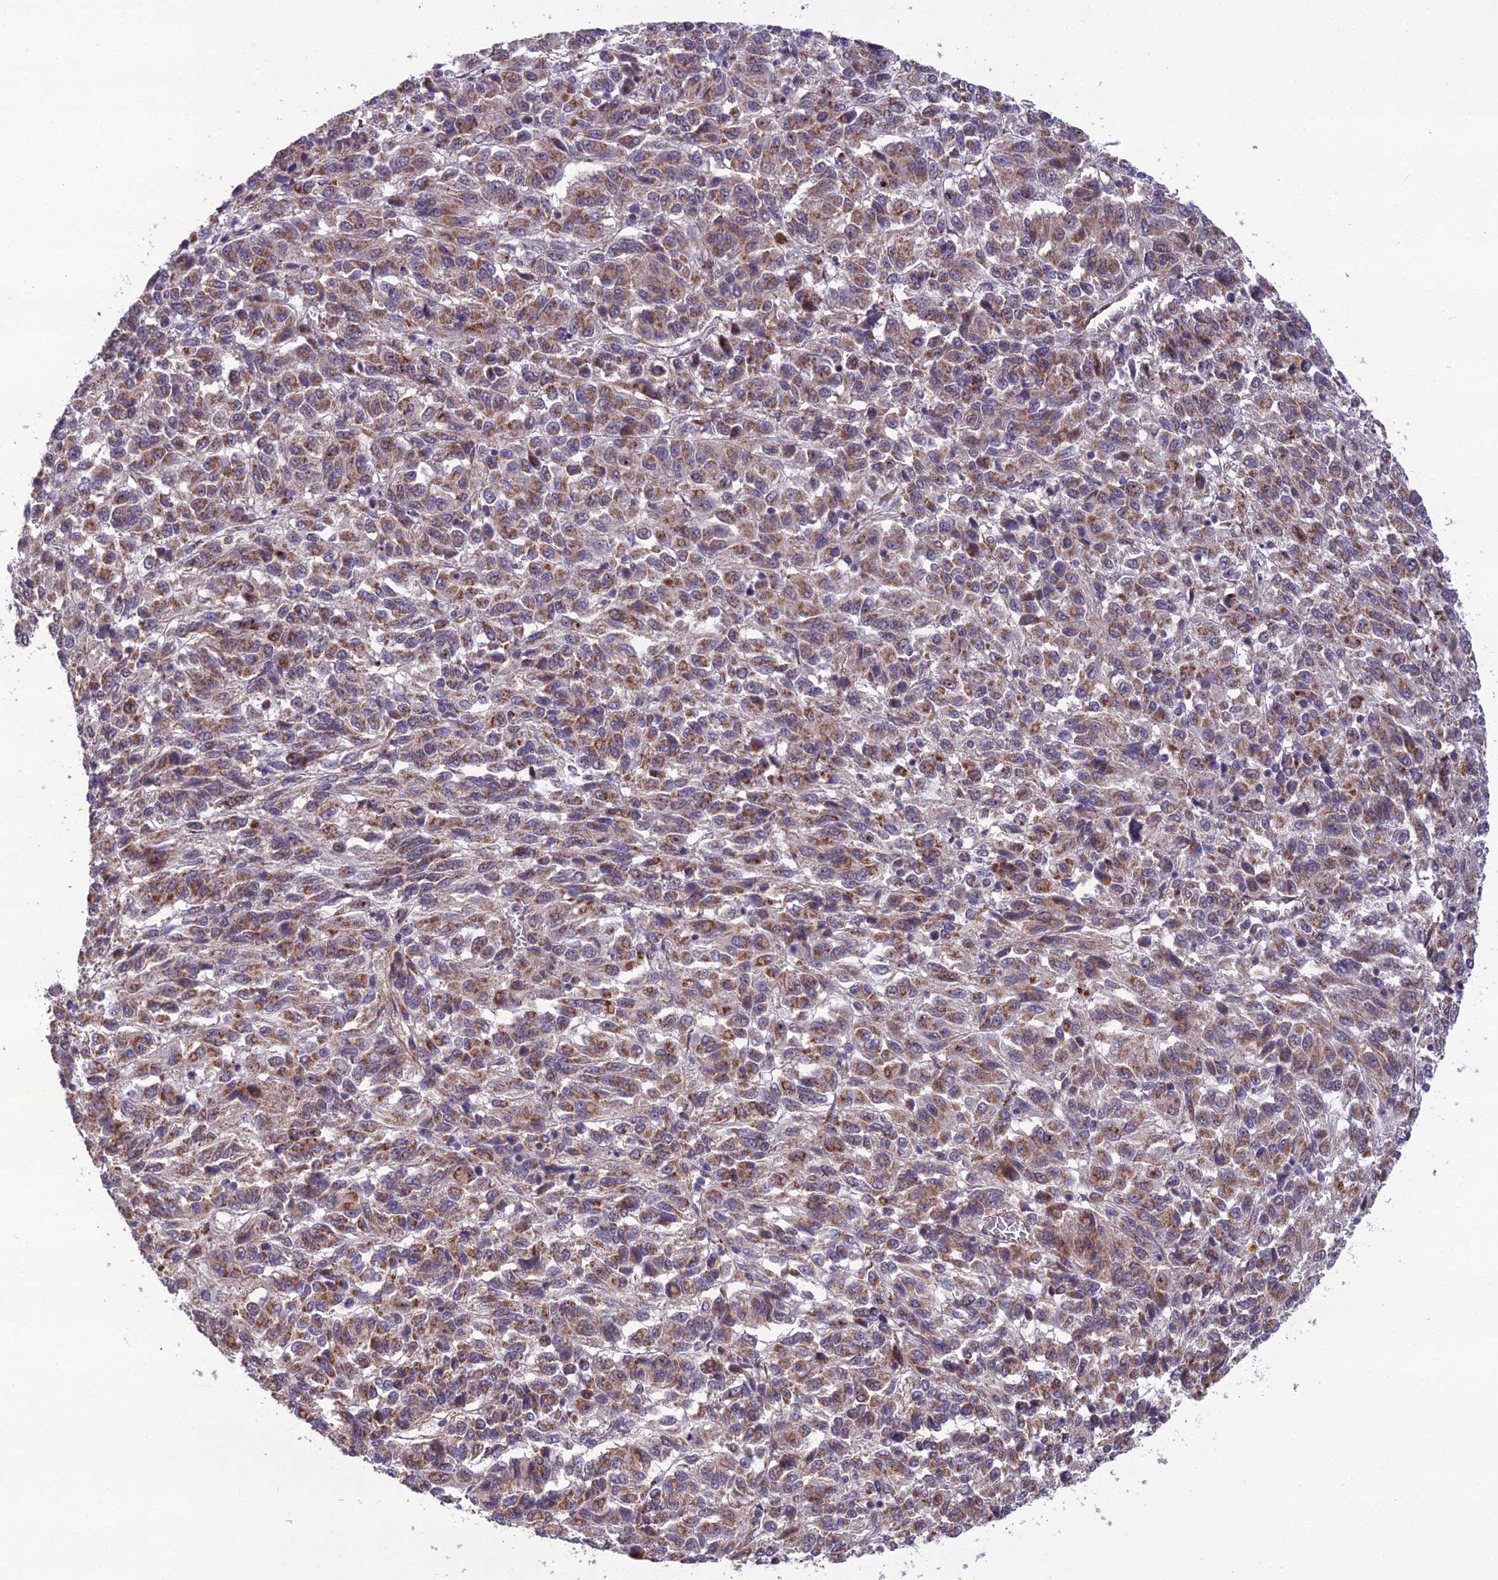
{"staining": {"intensity": "moderate", "quantity": ">75%", "location": "cytoplasmic/membranous"}, "tissue": "melanoma", "cell_type": "Tumor cells", "image_type": "cancer", "snomed": [{"axis": "morphology", "description": "Malignant melanoma, Metastatic site"}, {"axis": "topography", "description": "Lung"}], "caption": "Protein expression analysis of melanoma demonstrates moderate cytoplasmic/membranous positivity in about >75% of tumor cells.", "gene": "NODAL", "patient": {"sex": "male", "age": 64}}